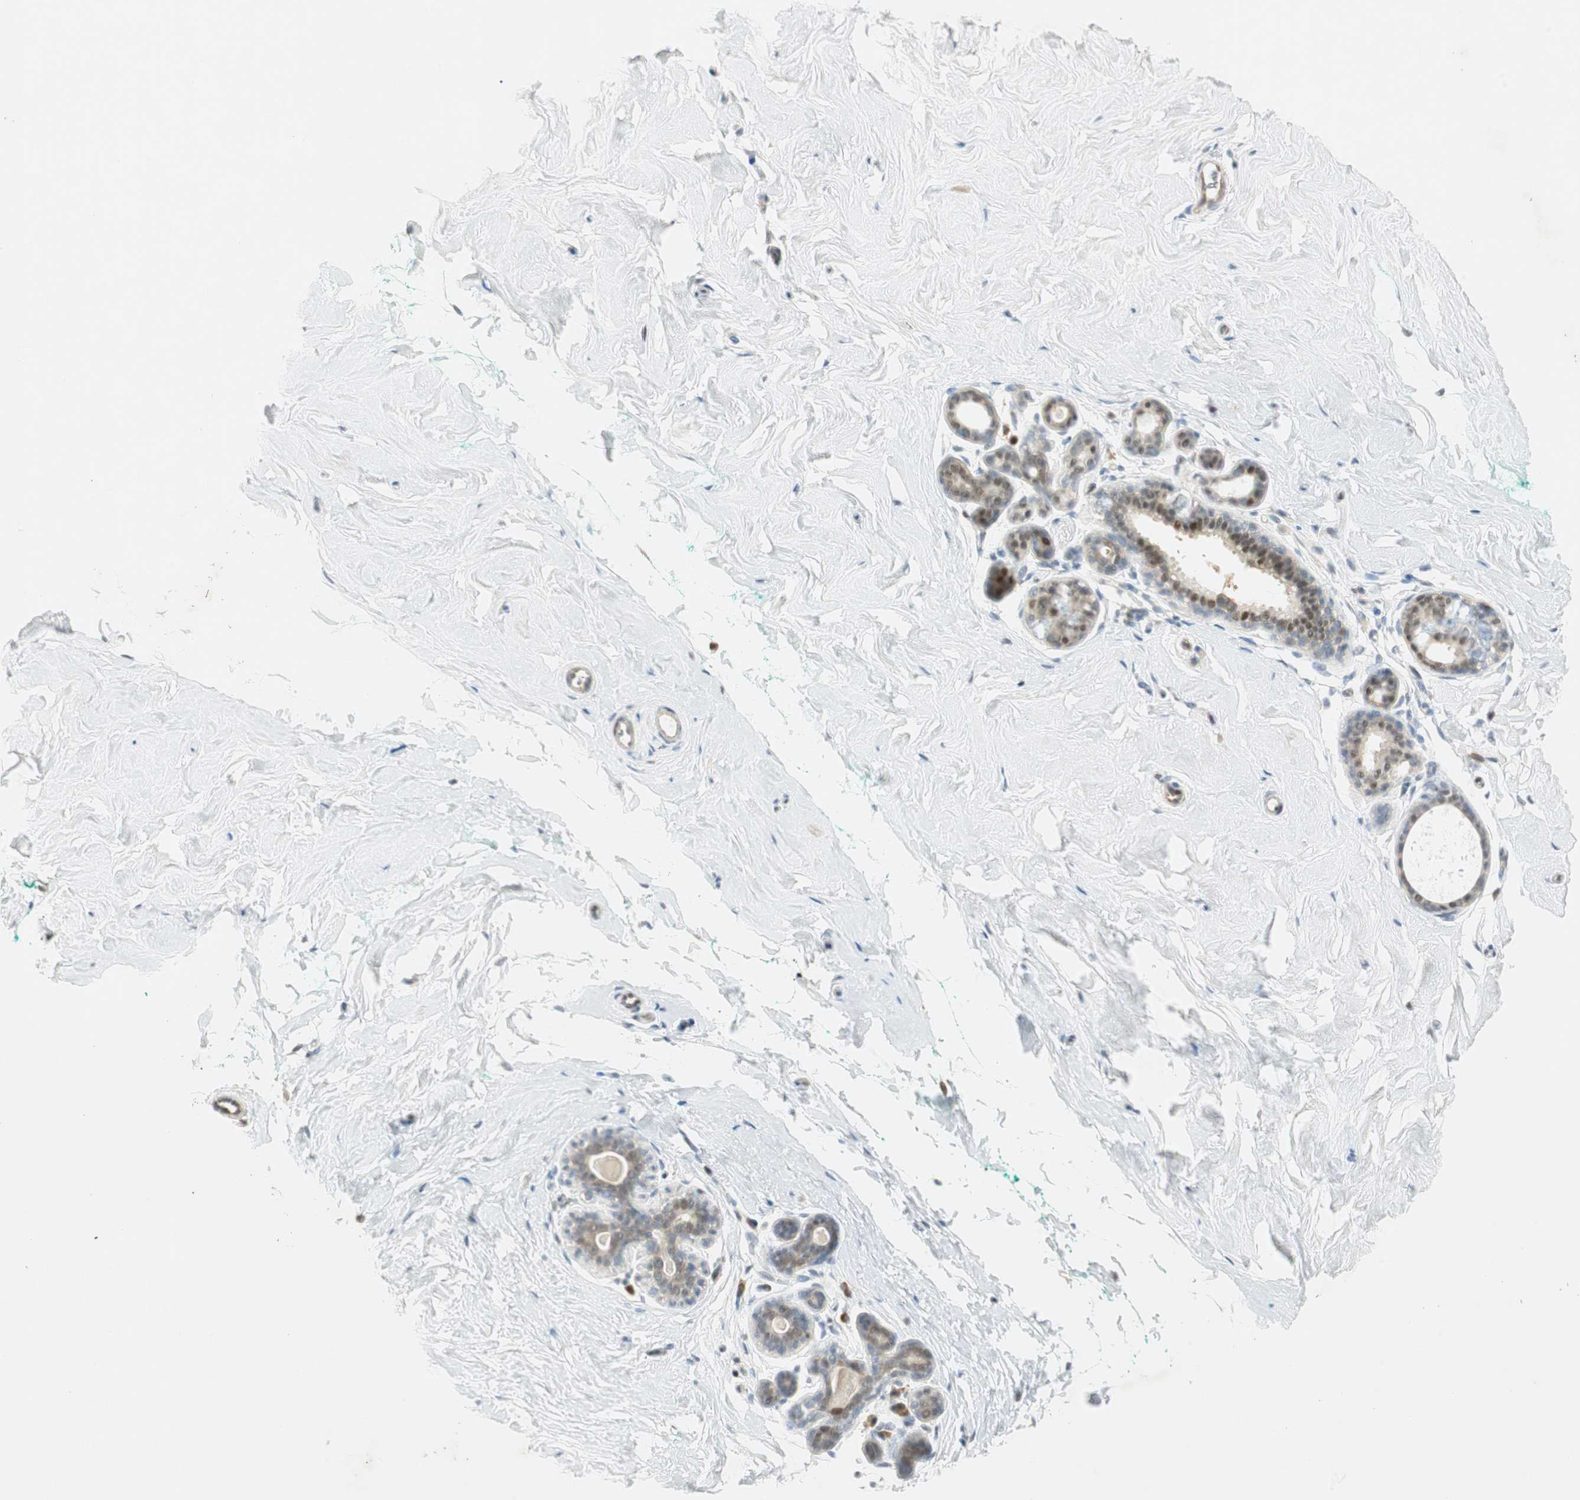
{"staining": {"intensity": "negative", "quantity": "none", "location": "none"}, "tissue": "breast", "cell_type": "Adipocytes", "image_type": "normal", "snomed": [{"axis": "morphology", "description": "Normal tissue, NOS"}, {"axis": "topography", "description": "Breast"}], "caption": "Immunohistochemistry (IHC) image of normal breast: human breast stained with DAB displays no significant protein expression in adipocytes.", "gene": "MSX2", "patient": {"sex": "female", "age": 52}}